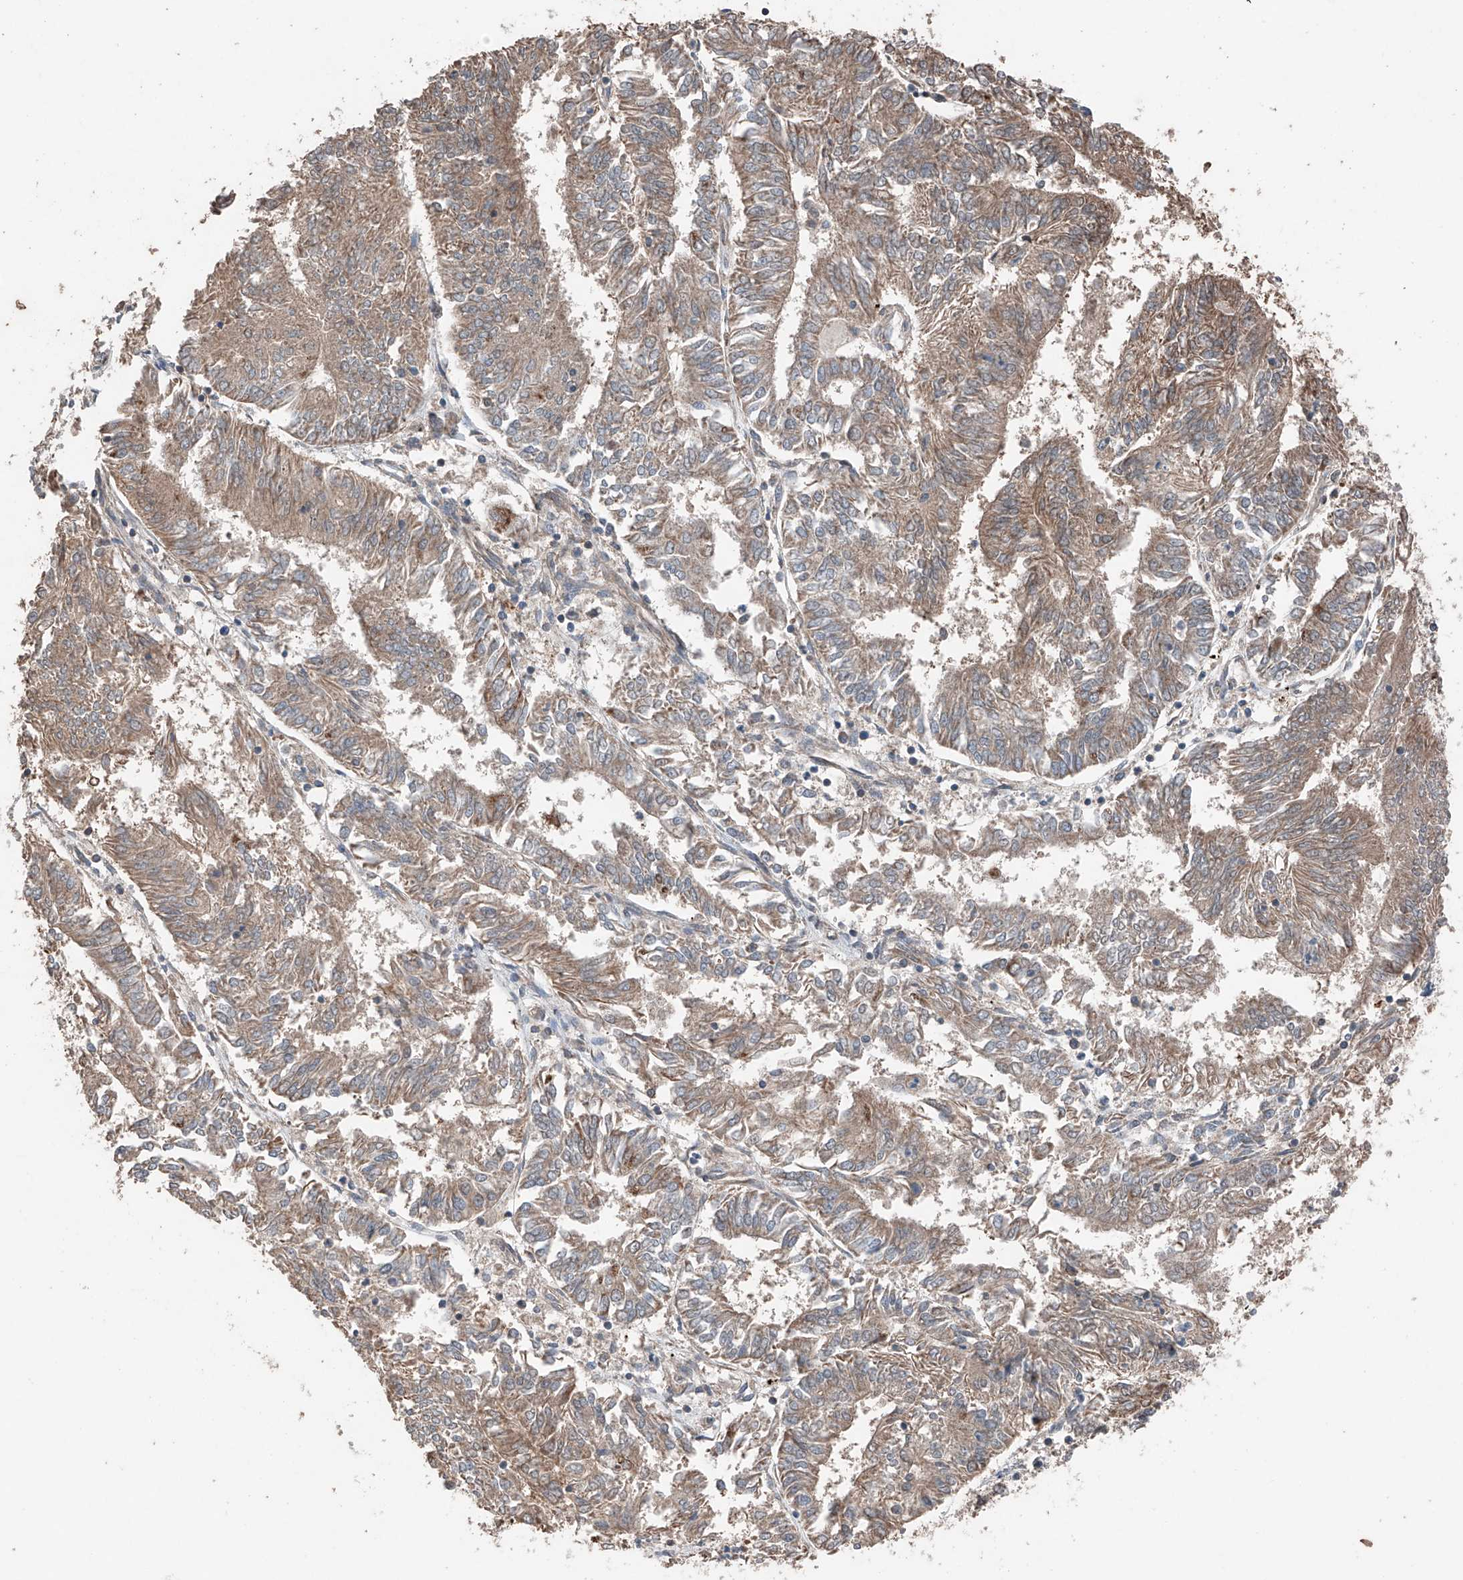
{"staining": {"intensity": "weak", "quantity": ">75%", "location": "cytoplasmic/membranous"}, "tissue": "endometrial cancer", "cell_type": "Tumor cells", "image_type": "cancer", "snomed": [{"axis": "morphology", "description": "Adenocarcinoma, NOS"}, {"axis": "topography", "description": "Endometrium"}], "caption": "Endometrial cancer tissue demonstrates weak cytoplasmic/membranous staining in about >75% of tumor cells", "gene": "AP4B1", "patient": {"sex": "female", "age": 58}}